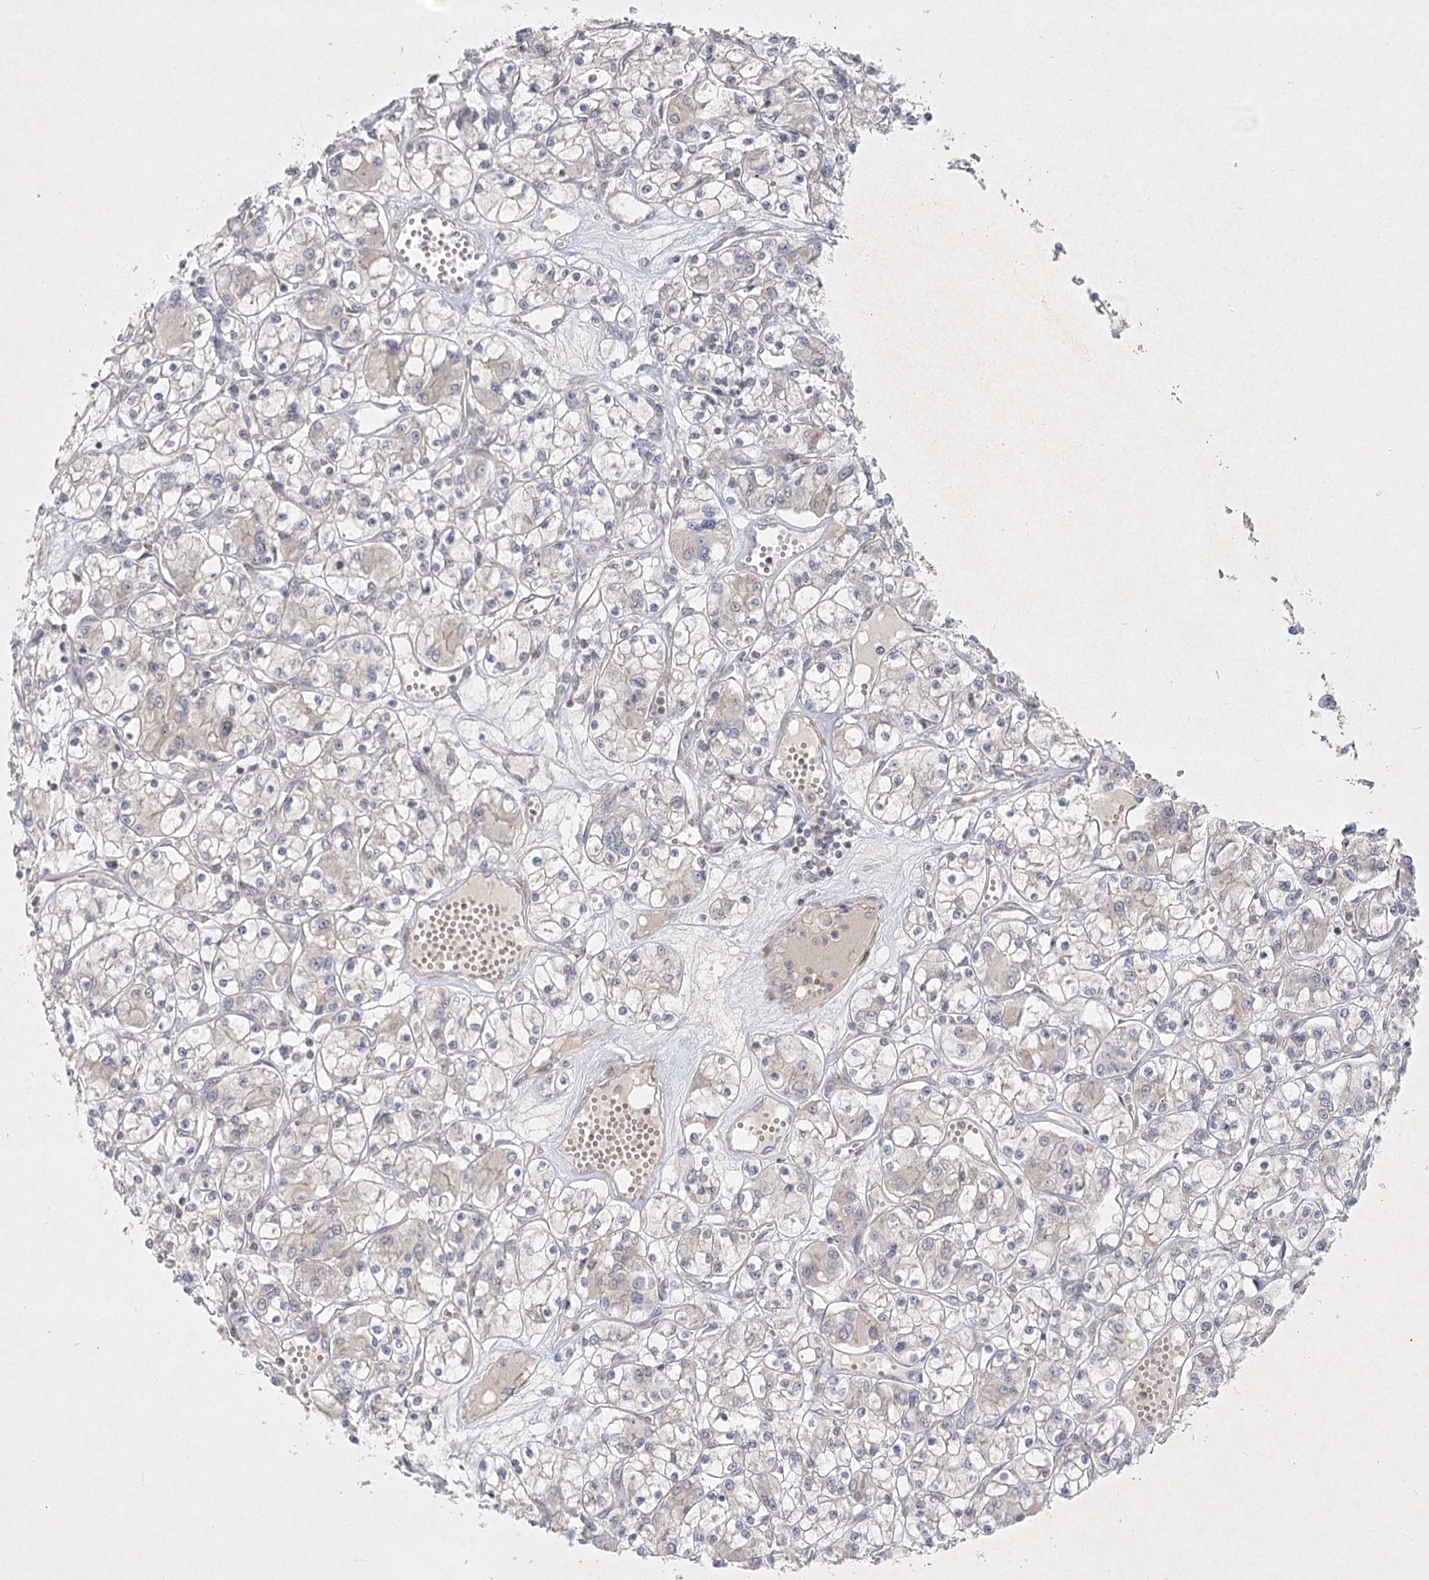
{"staining": {"intensity": "negative", "quantity": "none", "location": "none"}, "tissue": "renal cancer", "cell_type": "Tumor cells", "image_type": "cancer", "snomed": [{"axis": "morphology", "description": "Adenocarcinoma, NOS"}, {"axis": "topography", "description": "Kidney"}], "caption": "Tumor cells show no significant positivity in renal adenocarcinoma.", "gene": "SH2D3A", "patient": {"sex": "female", "age": 59}}